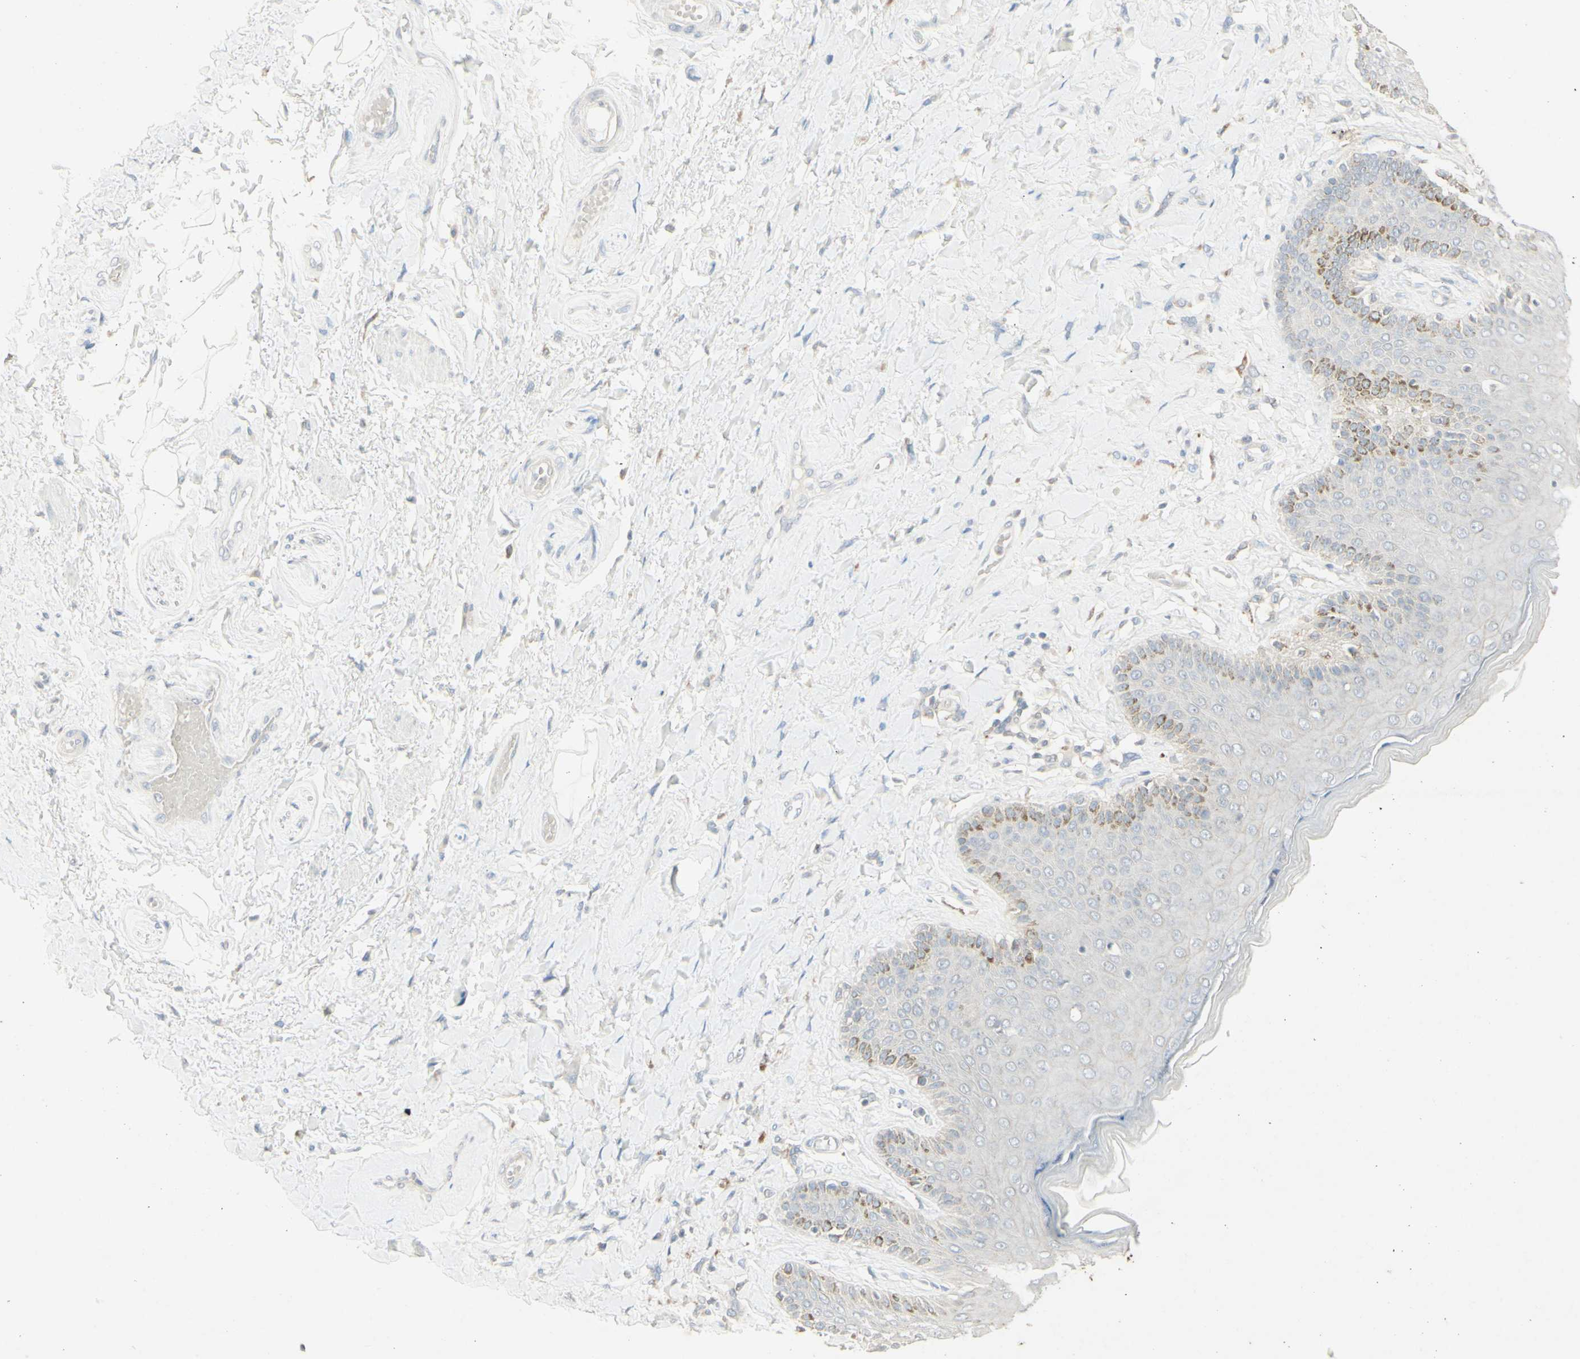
{"staining": {"intensity": "moderate", "quantity": "<25%", "location": "cytoplasmic/membranous,nuclear"}, "tissue": "skin", "cell_type": "Epidermal cells", "image_type": "normal", "snomed": [{"axis": "morphology", "description": "Normal tissue, NOS"}, {"axis": "topography", "description": "Anal"}], "caption": "DAB (3,3'-diaminobenzidine) immunohistochemical staining of benign skin reveals moderate cytoplasmic/membranous,nuclear protein staining in approximately <25% of epidermal cells. Ihc stains the protein of interest in brown and the nuclei are stained blue.", "gene": "ATP6V1B1", "patient": {"sex": "male", "age": 69}}